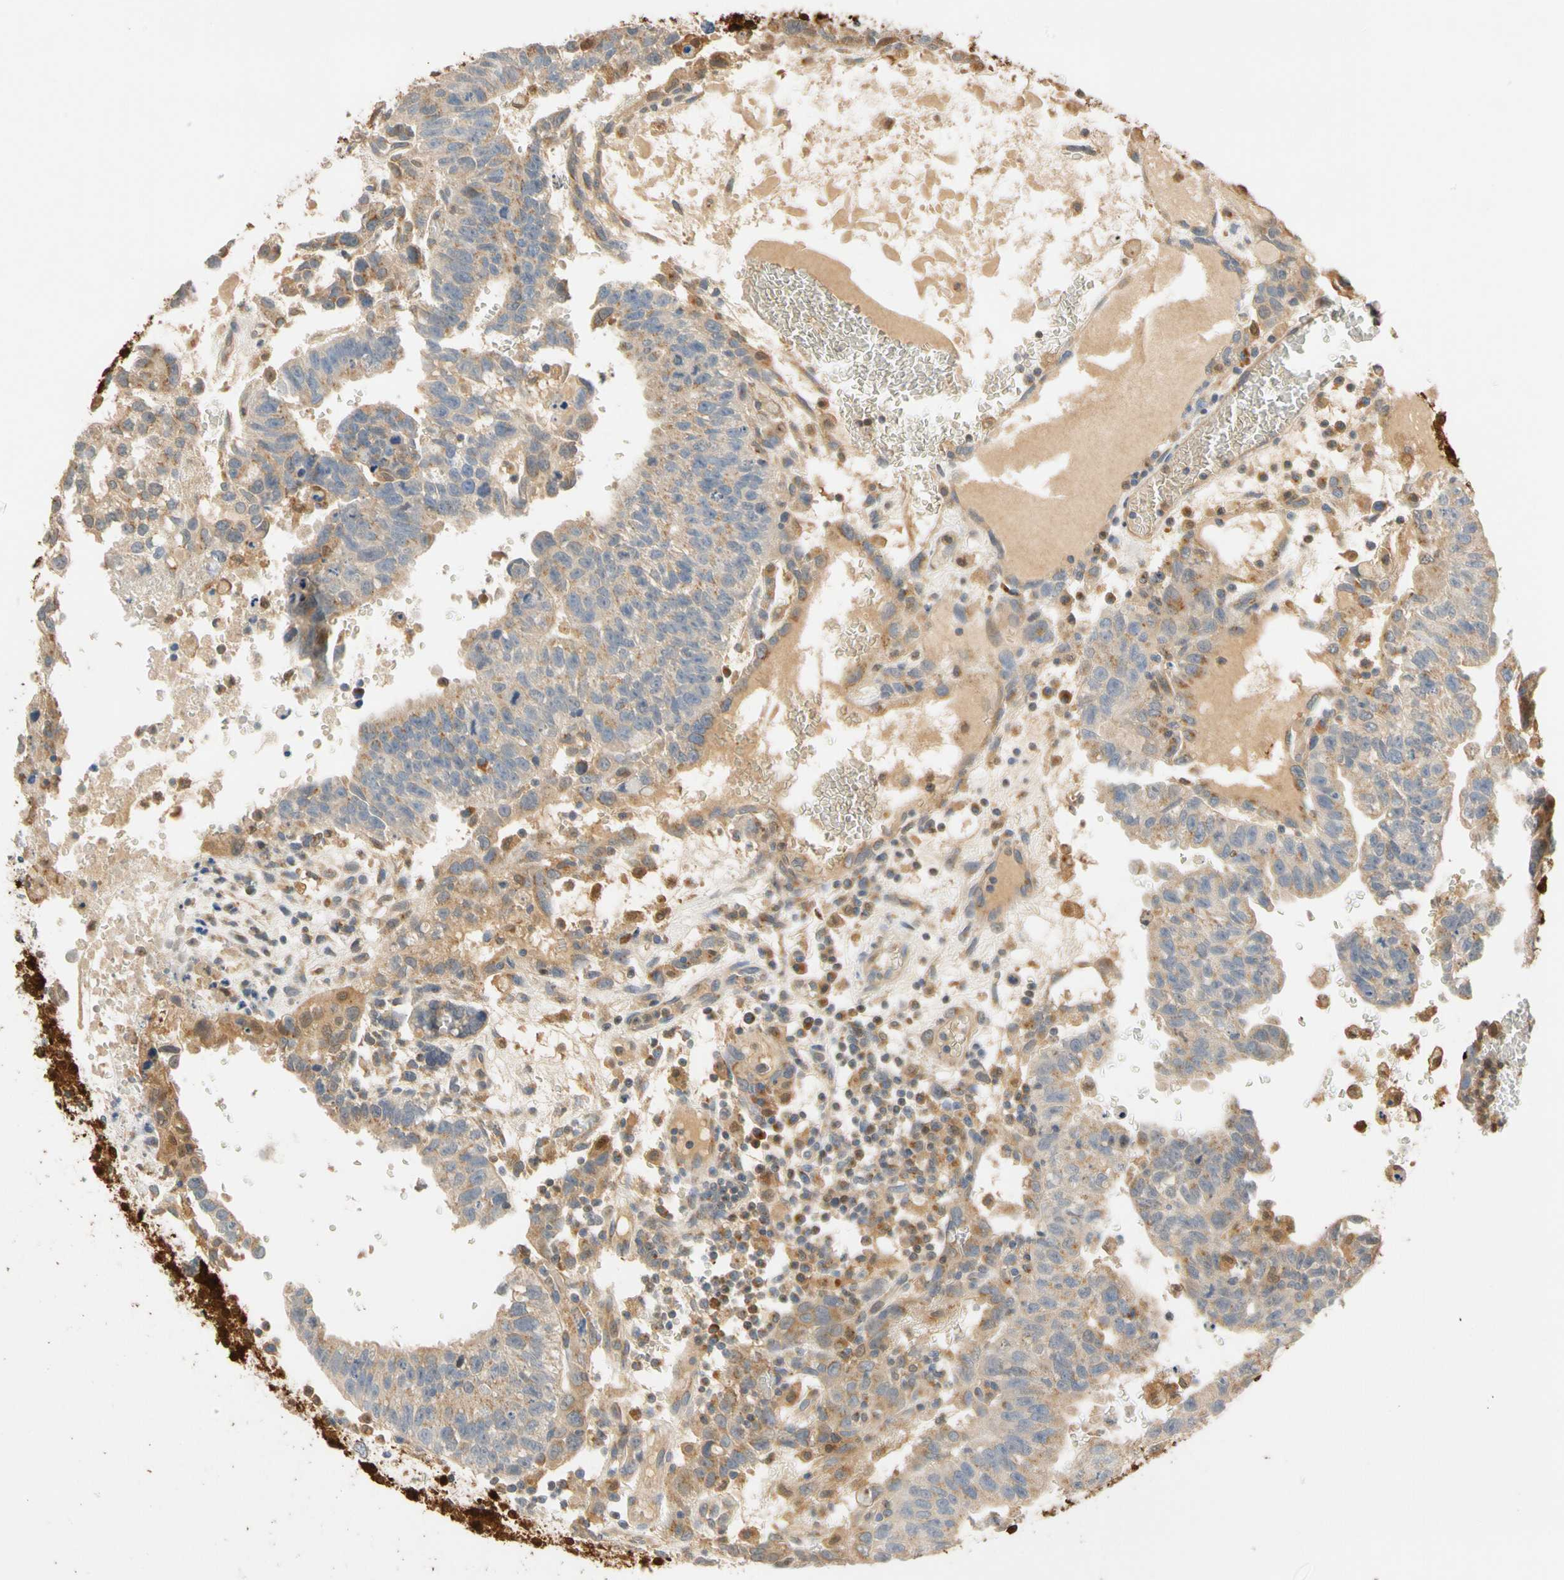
{"staining": {"intensity": "moderate", "quantity": "25%-75%", "location": "cytoplasmic/membranous"}, "tissue": "testis cancer", "cell_type": "Tumor cells", "image_type": "cancer", "snomed": [{"axis": "morphology", "description": "Seminoma, NOS"}, {"axis": "morphology", "description": "Carcinoma, Embryonal, NOS"}, {"axis": "topography", "description": "Testis"}], "caption": "This photomicrograph demonstrates immunohistochemistry staining of testis cancer (embryonal carcinoma), with medium moderate cytoplasmic/membranous staining in approximately 25%-75% of tumor cells.", "gene": "GPSM2", "patient": {"sex": "male", "age": 52}}